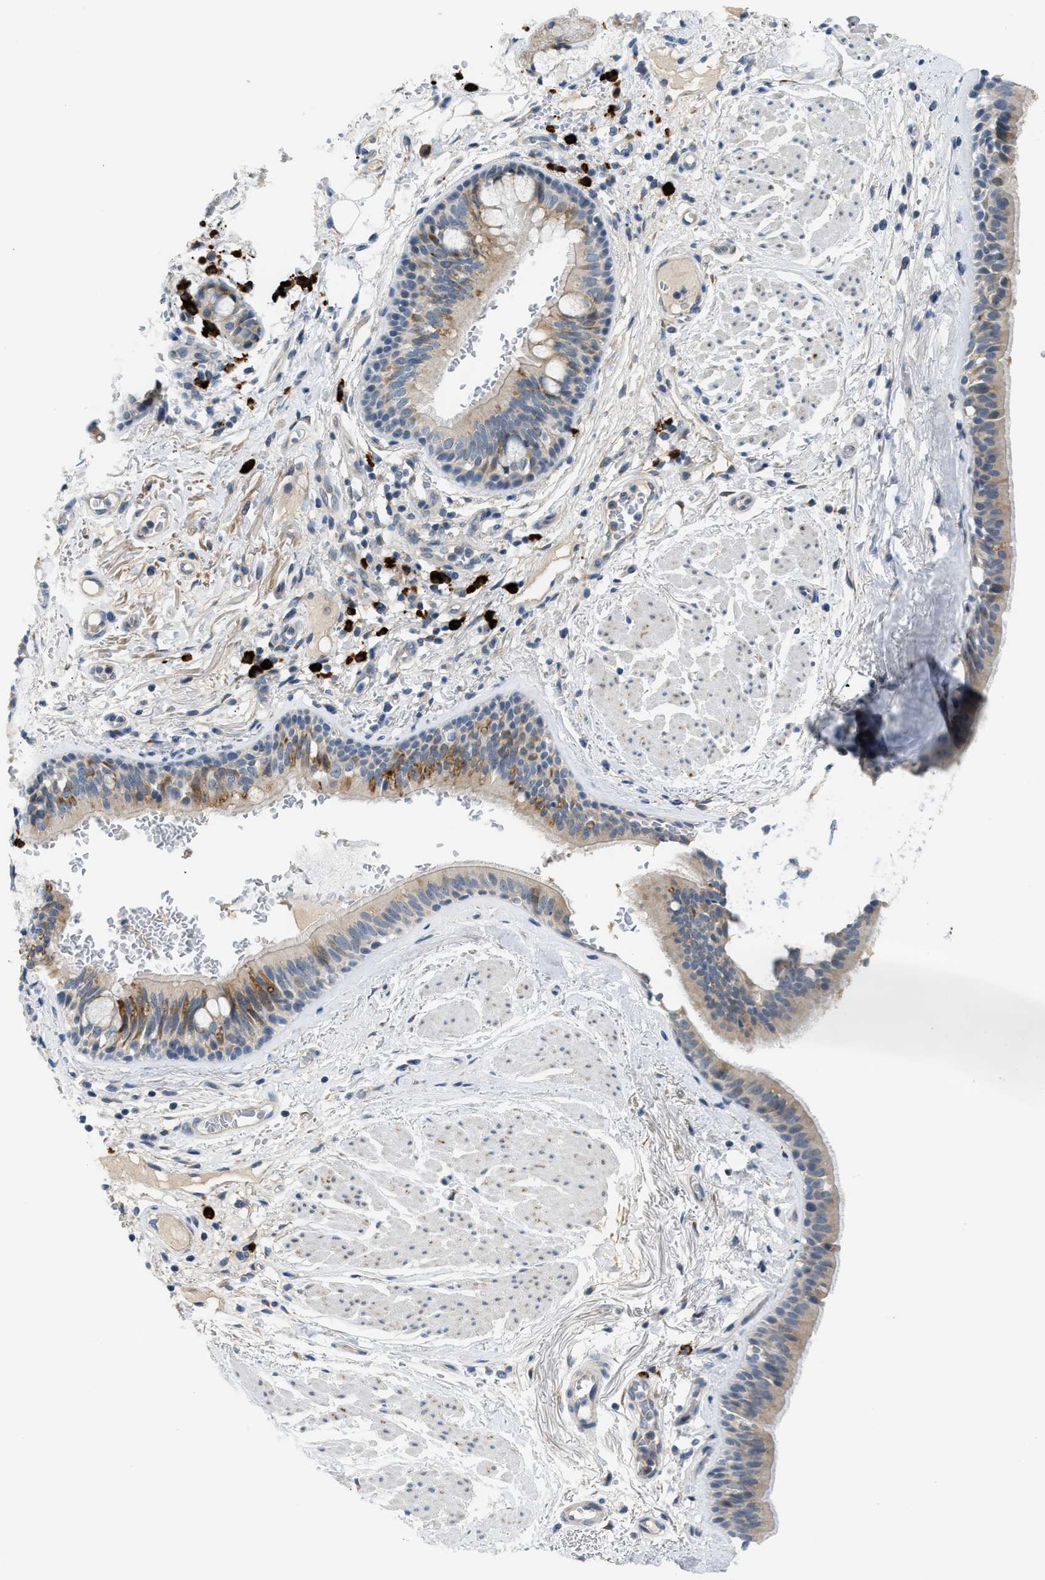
{"staining": {"intensity": "moderate", "quantity": "25%-75%", "location": "cytoplasmic/membranous"}, "tissue": "bronchus", "cell_type": "Respiratory epithelial cells", "image_type": "normal", "snomed": [{"axis": "morphology", "description": "Normal tissue, NOS"}, {"axis": "topography", "description": "Cartilage tissue"}], "caption": "High-power microscopy captured an IHC image of benign bronchus, revealing moderate cytoplasmic/membranous staining in approximately 25%-75% of respiratory epithelial cells.", "gene": "KCNC2", "patient": {"sex": "female", "age": 63}}